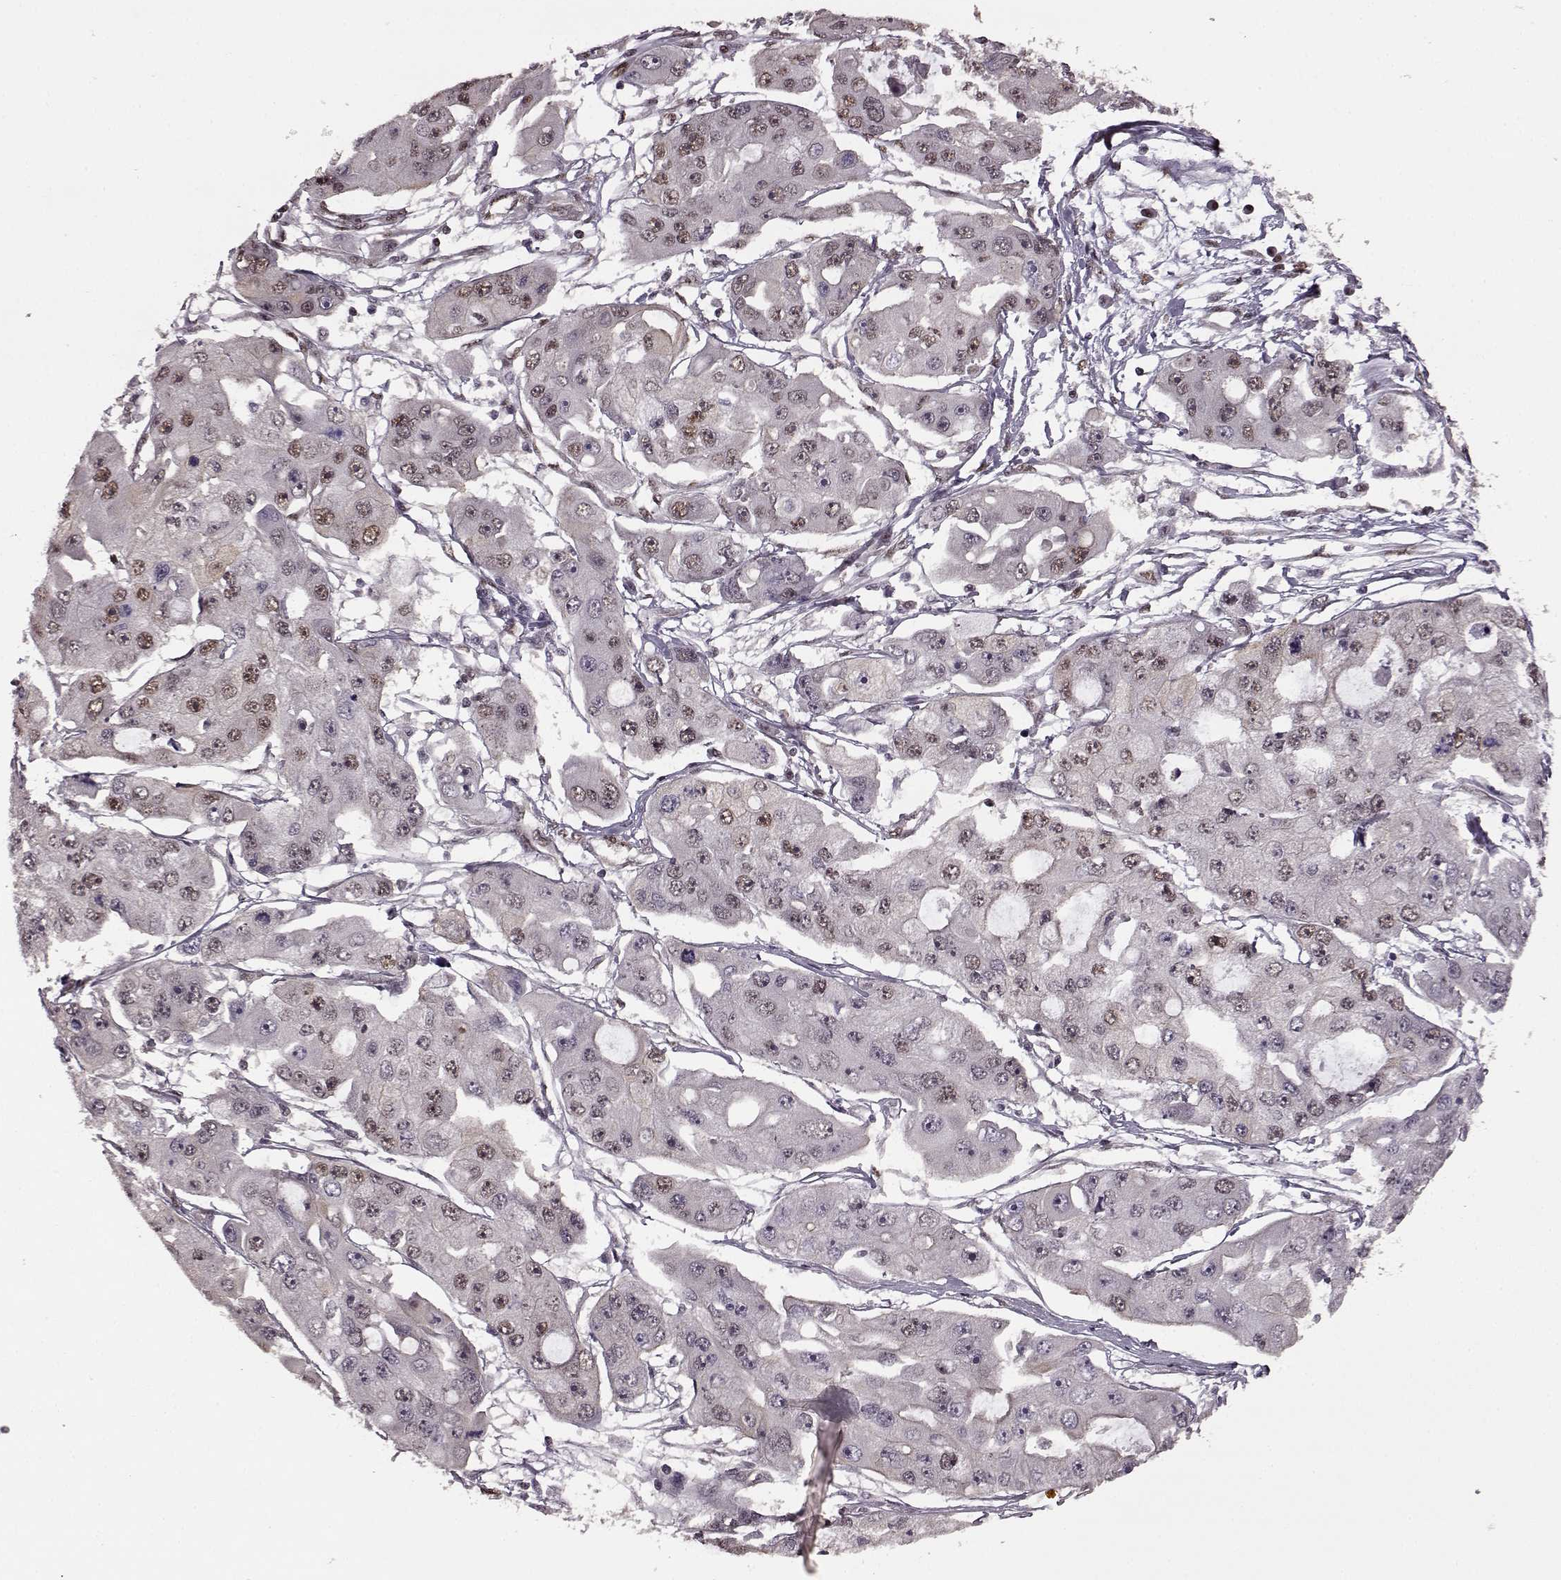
{"staining": {"intensity": "weak", "quantity": "<25%", "location": "nuclear"}, "tissue": "ovarian cancer", "cell_type": "Tumor cells", "image_type": "cancer", "snomed": [{"axis": "morphology", "description": "Cystadenocarcinoma, serous, NOS"}, {"axis": "topography", "description": "Ovary"}], "caption": "IHC photomicrograph of human ovarian cancer (serous cystadenocarcinoma) stained for a protein (brown), which reveals no expression in tumor cells. Nuclei are stained in blue.", "gene": "FTO", "patient": {"sex": "female", "age": 56}}